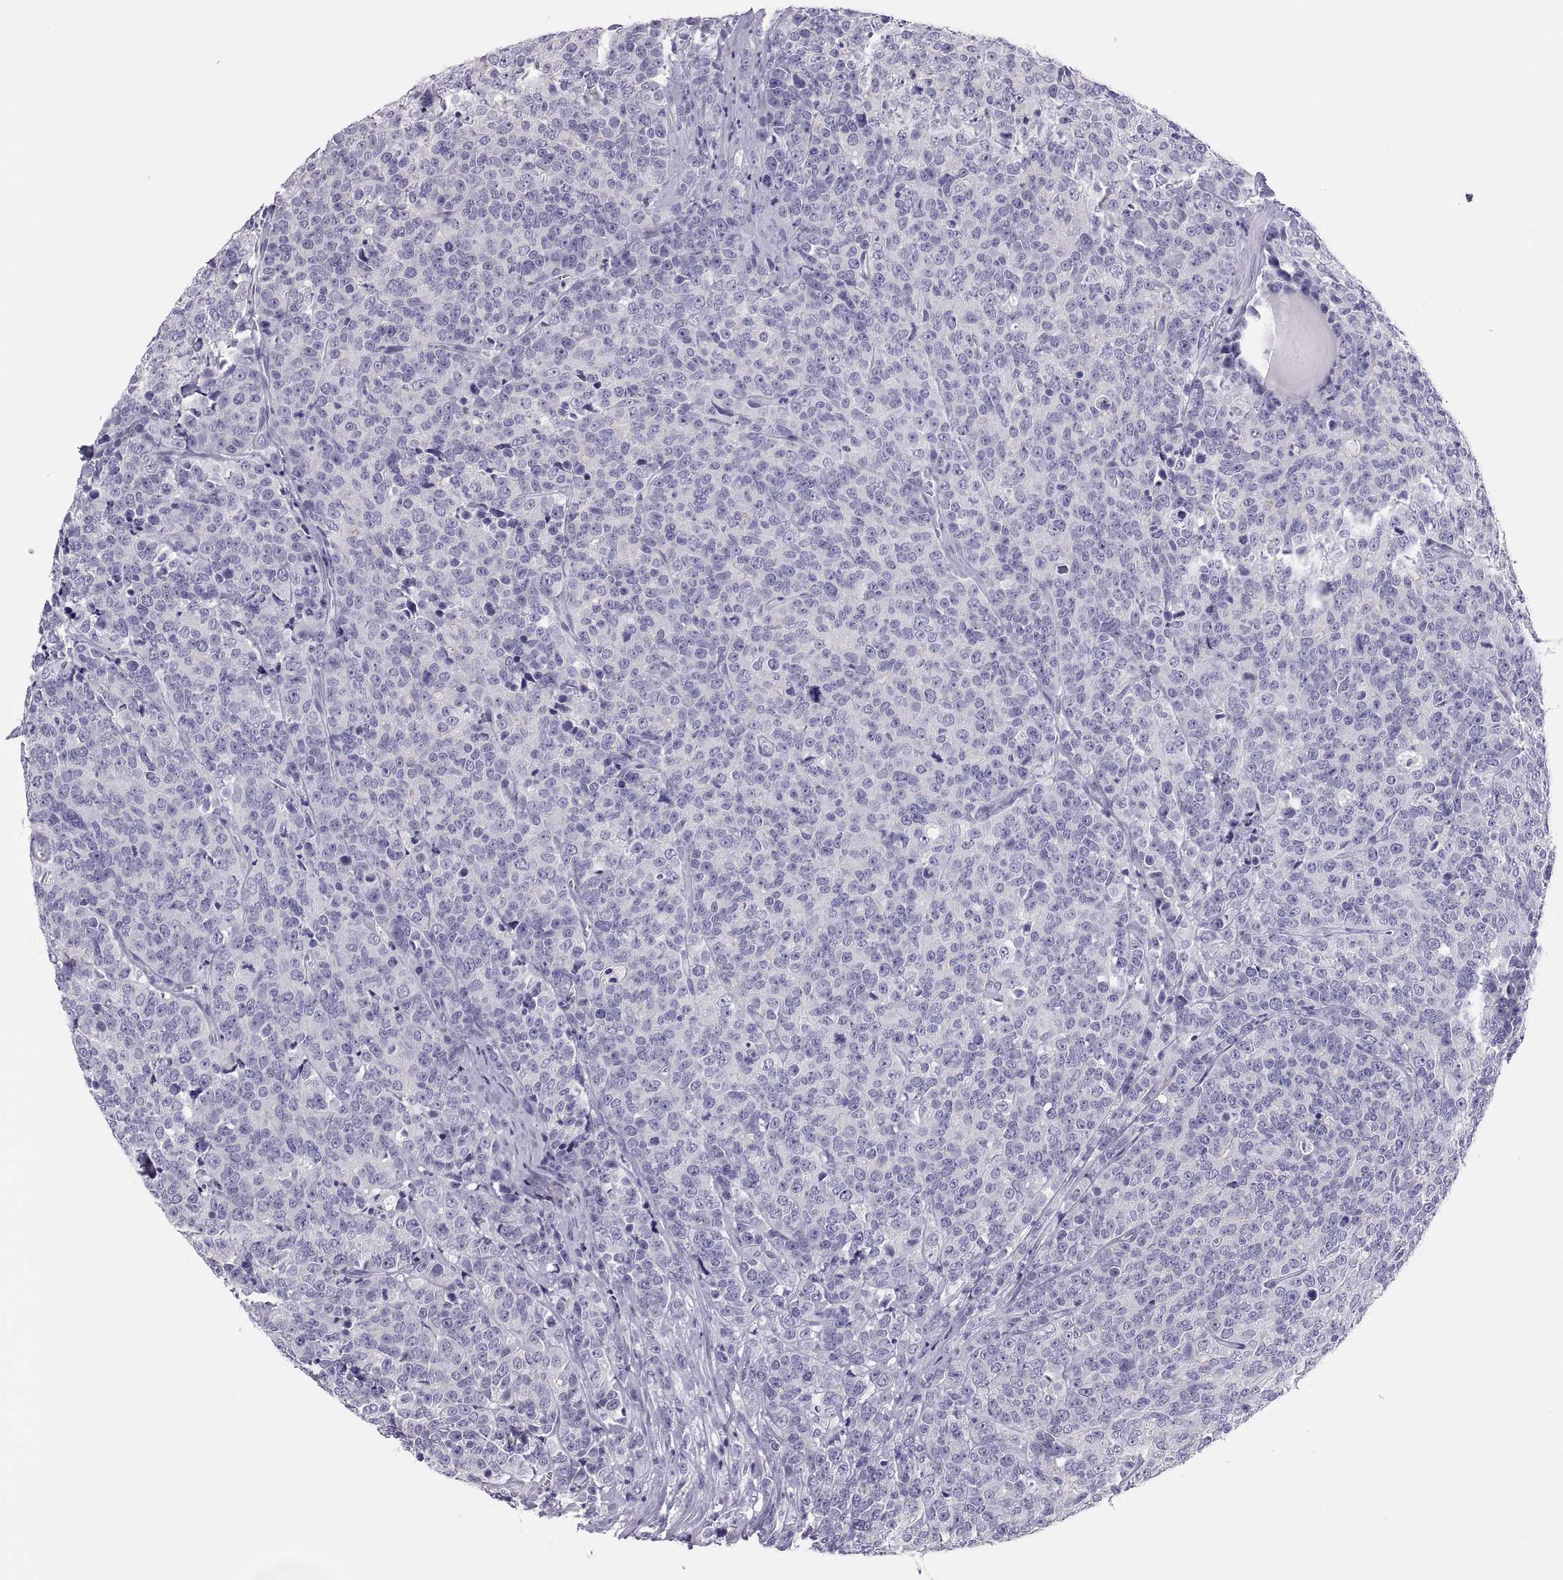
{"staining": {"intensity": "negative", "quantity": "none", "location": "none"}, "tissue": "prostate cancer", "cell_type": "Tumor cells", "image_type": "cancer", "snomed": [{"axis": "morphology", "description": "Adenocarcinoma, NOS"}, {"axis": "topography", "description": "Prostate"}], "caption": "Human prostate cancer stained for a protein using immunohistochemistry reveals no staining in tumor cells.", "gene": "RNASE12", "patient": {"sex": "male", "age": 67}}